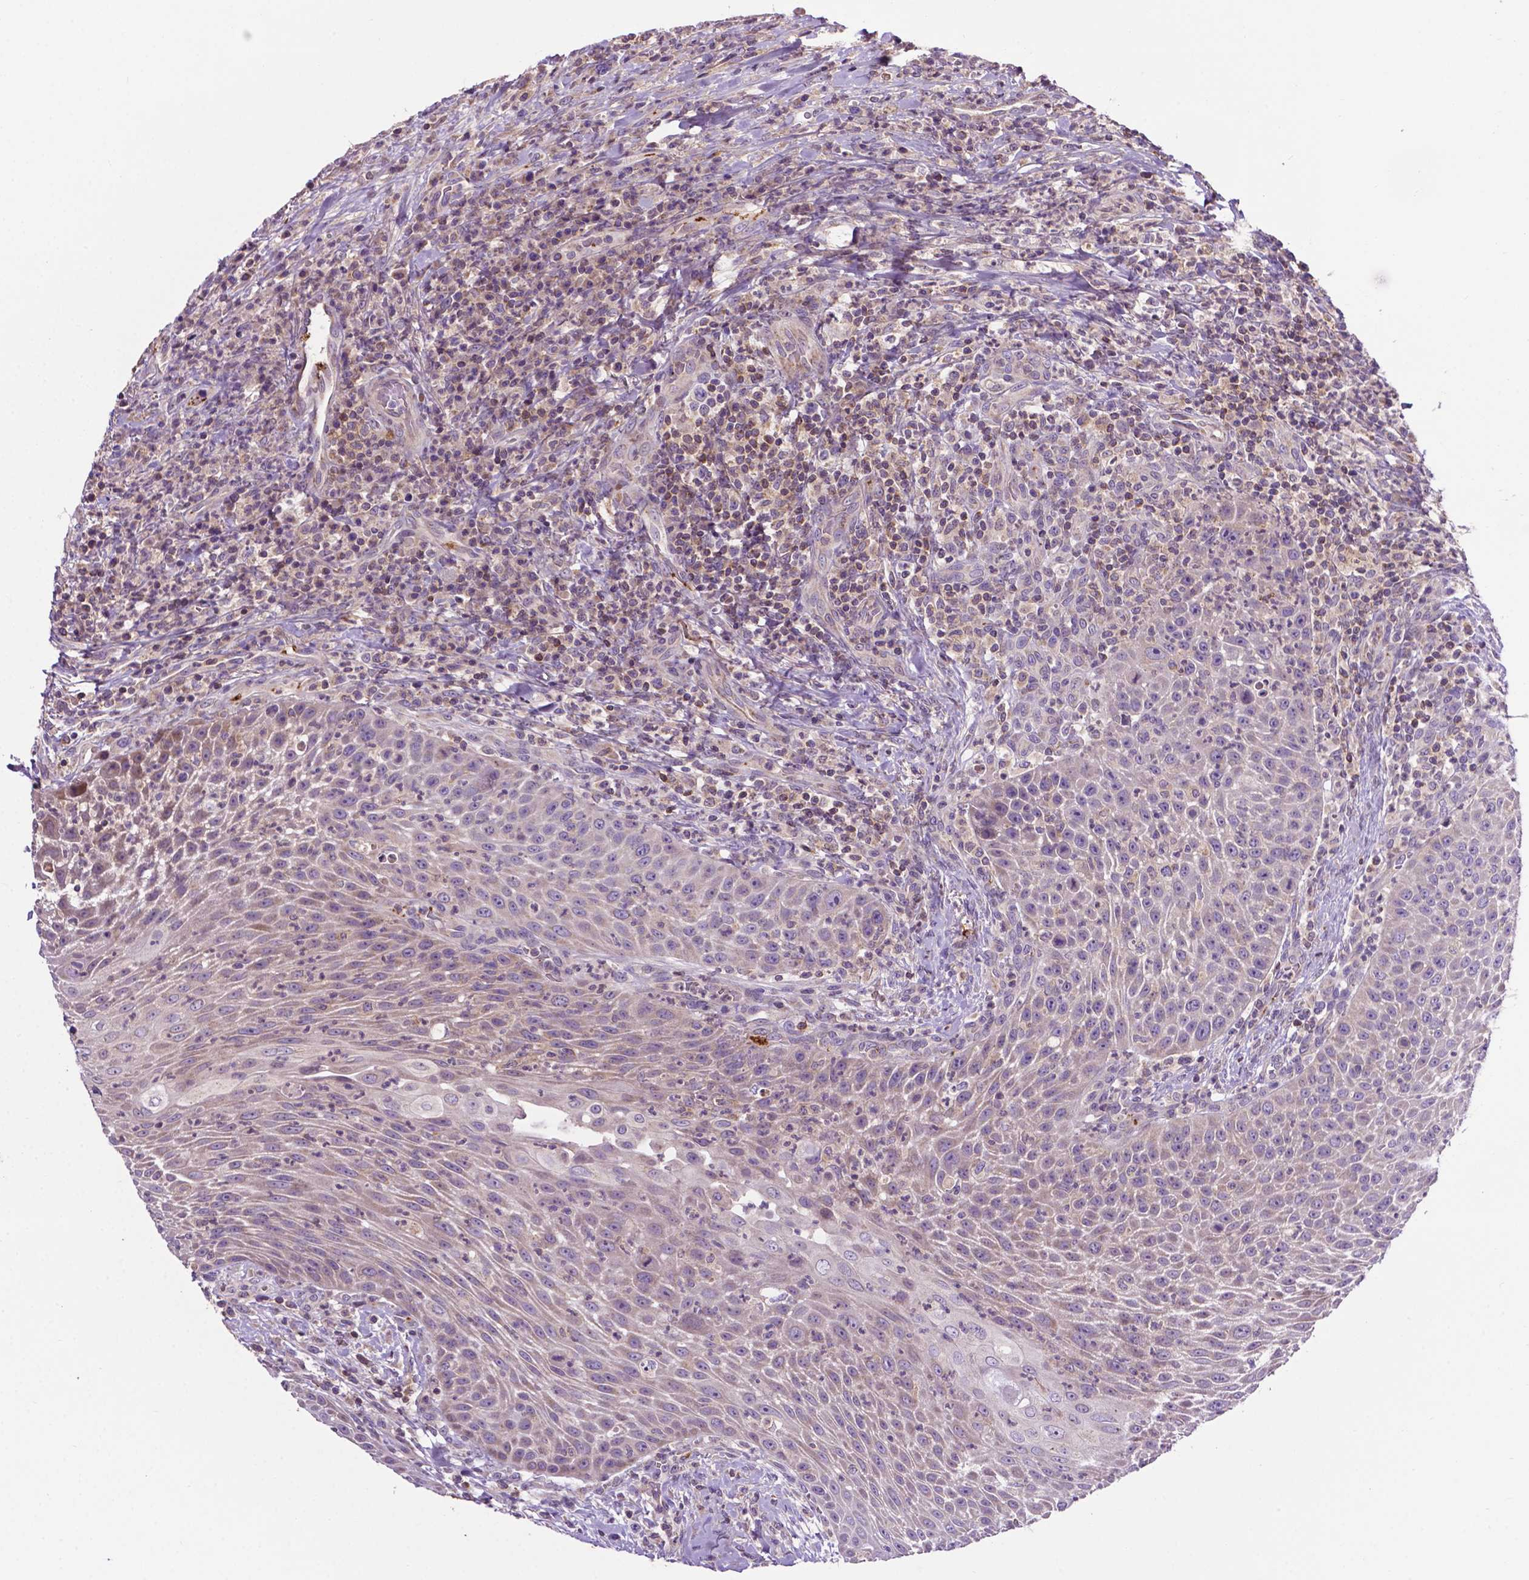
{"staining": {"intensity": "negative", "quantity": "none", "location": "none"}, "tissue": "head and neck cancer", "cell_type": "Tumor cells", "image_type": "cancer", "snomed": [{"axis": "morphology", "description": "Squamous cell carcinoma, NOS"}, {"axis": "topography", "description": "Head-Neck"}], "caption": "High power microscopy micrograph of an IHC image of head and neck cancer, revealing no significant positivity in tumor cells. (DAB (3,3'-diaminobenzidine) IHC with hematoxylin counter stain).", "gene": "SPNS2", "patient": {"sex": "male", "age": 69}}